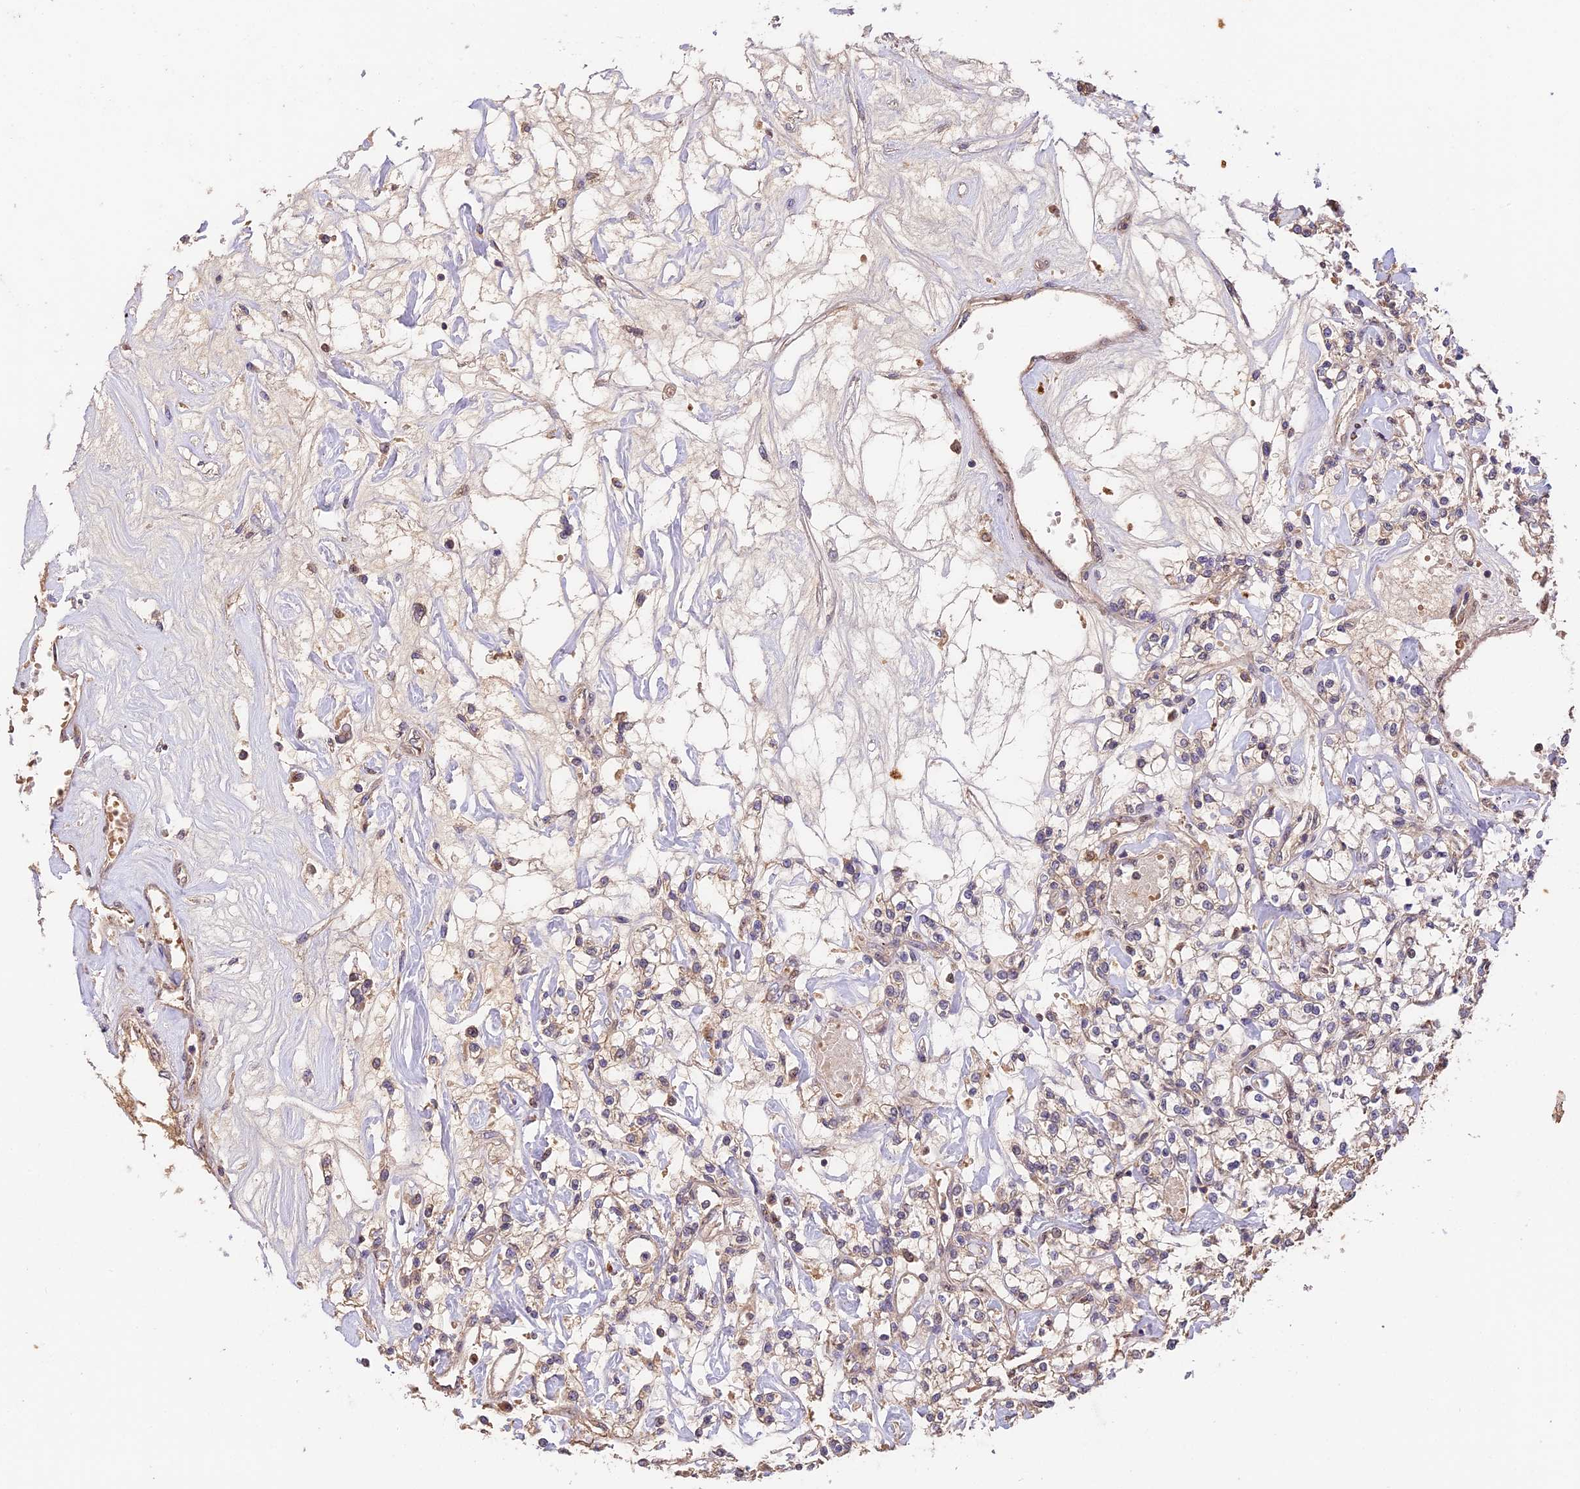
{"staining": {"intensity": "moderate", "quantity": ">75%", "location": "cytoplasmic/membranous"}, "tissue": "renal cancer", "cell_type": "Tumor cells", "image_type": "cancer", "snomed": [{"axis": "morphology", "description": "Adenocarcinoma, NOS"}, {"axis": "topography", "description": "Kidney"}], "caption": "Tumor cells show moderate cytoplasmic/membranous staining in approximately >75% of cells in adenocarcinoma (renal). The protein is stained brown, and the nuclei are stained in blue (DAB IHC with brightfield microscopy, high magnification).", "gene": "PPP1R37", "patient": {"sex": "female", "age": 59}}